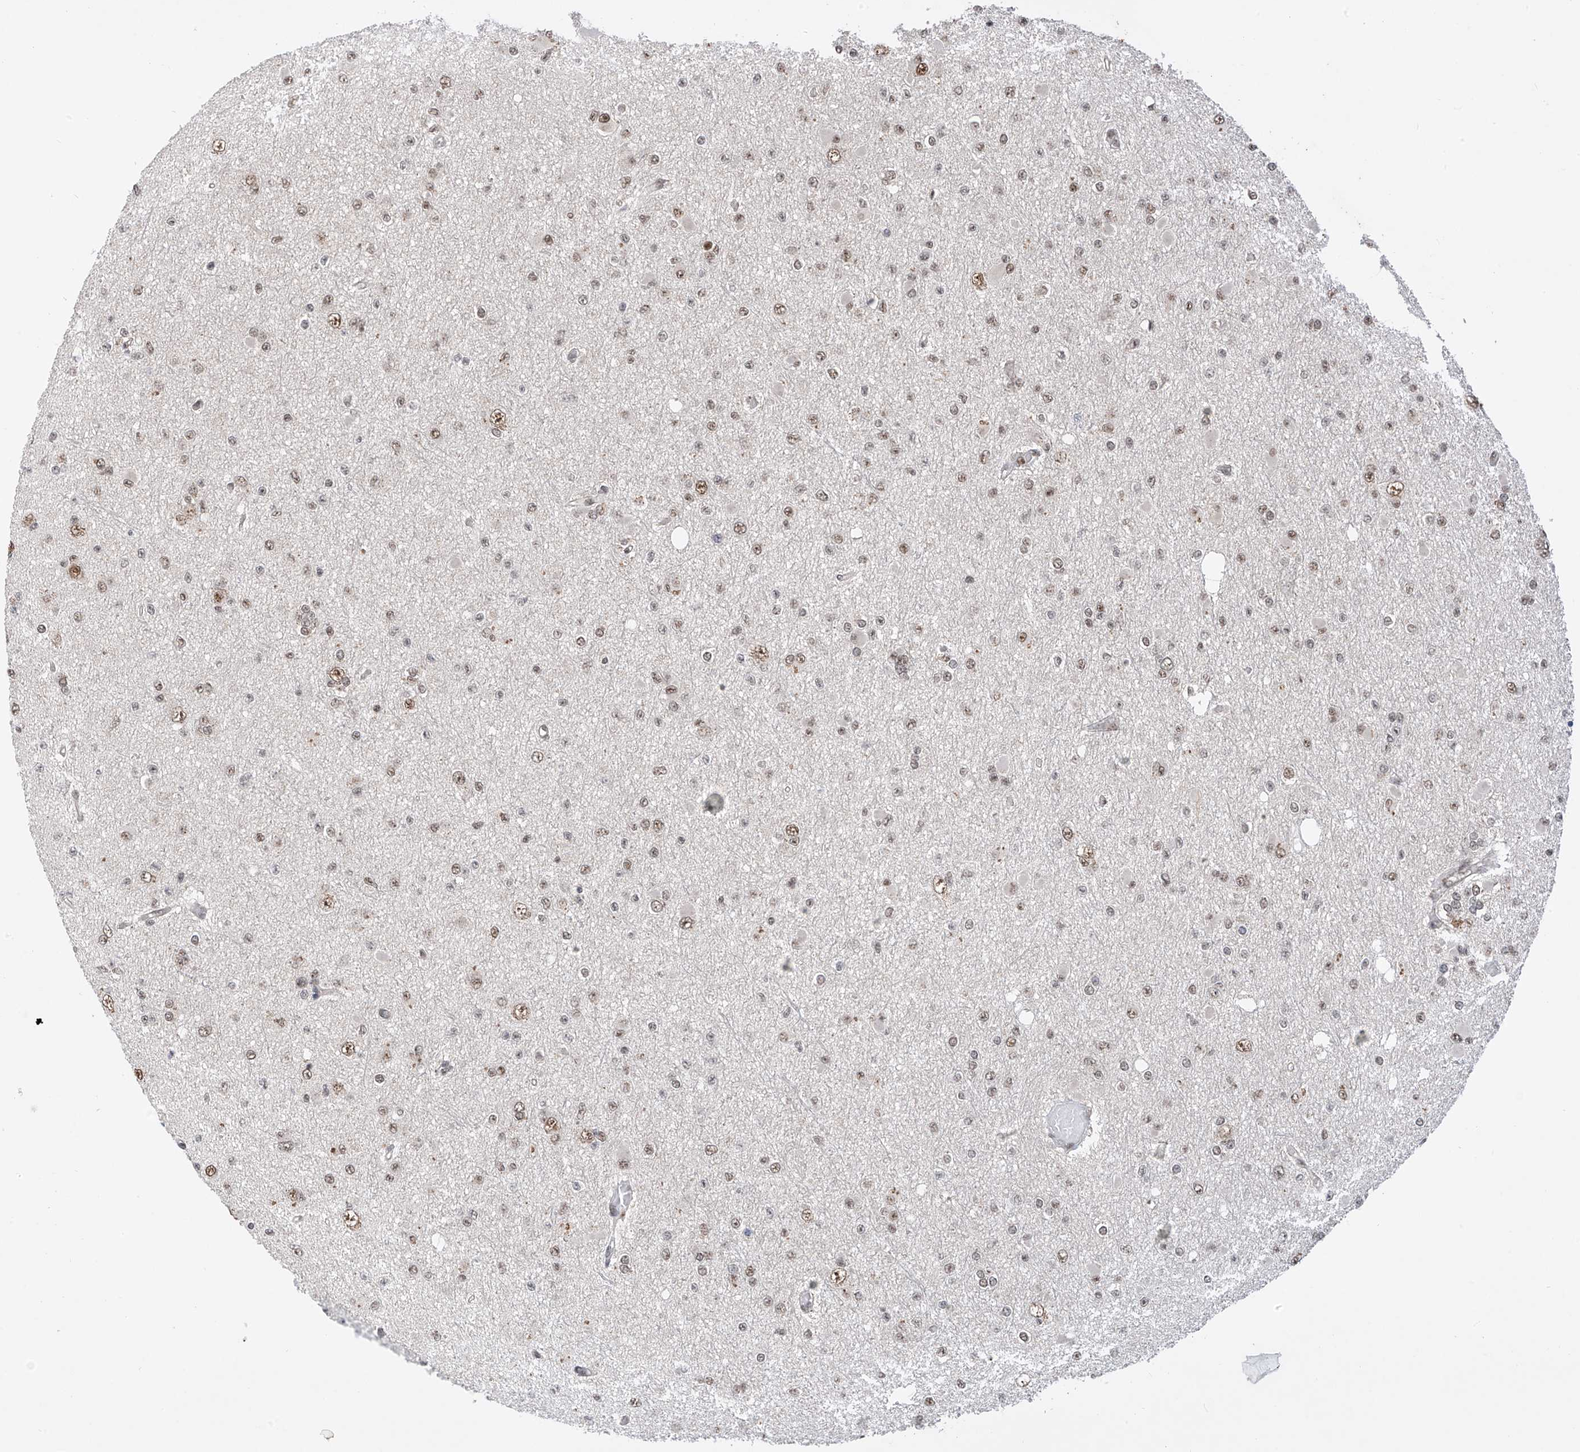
{"staining": {"intensity": "weak", "quantity": ">75%", "location": "nuclear"}, "tissue": "glioma", "cell_type": "Tumor cells", "image_type": "cancer", "snomed": [{"axis": "morphology", "description": "Glioma, malignant, Low grade"}, {"axis": "topography", "description": "Brain"}], "caption": "Glioma stained with DAB (3,3'-diaminobenzidine) immunohistochemistry (IHC) reveals low levels of weak nuclear positivity in approximately >75% of tumor cells.", "gene": "RPAIN", "patient": {"sex": "female", "age": 22}}